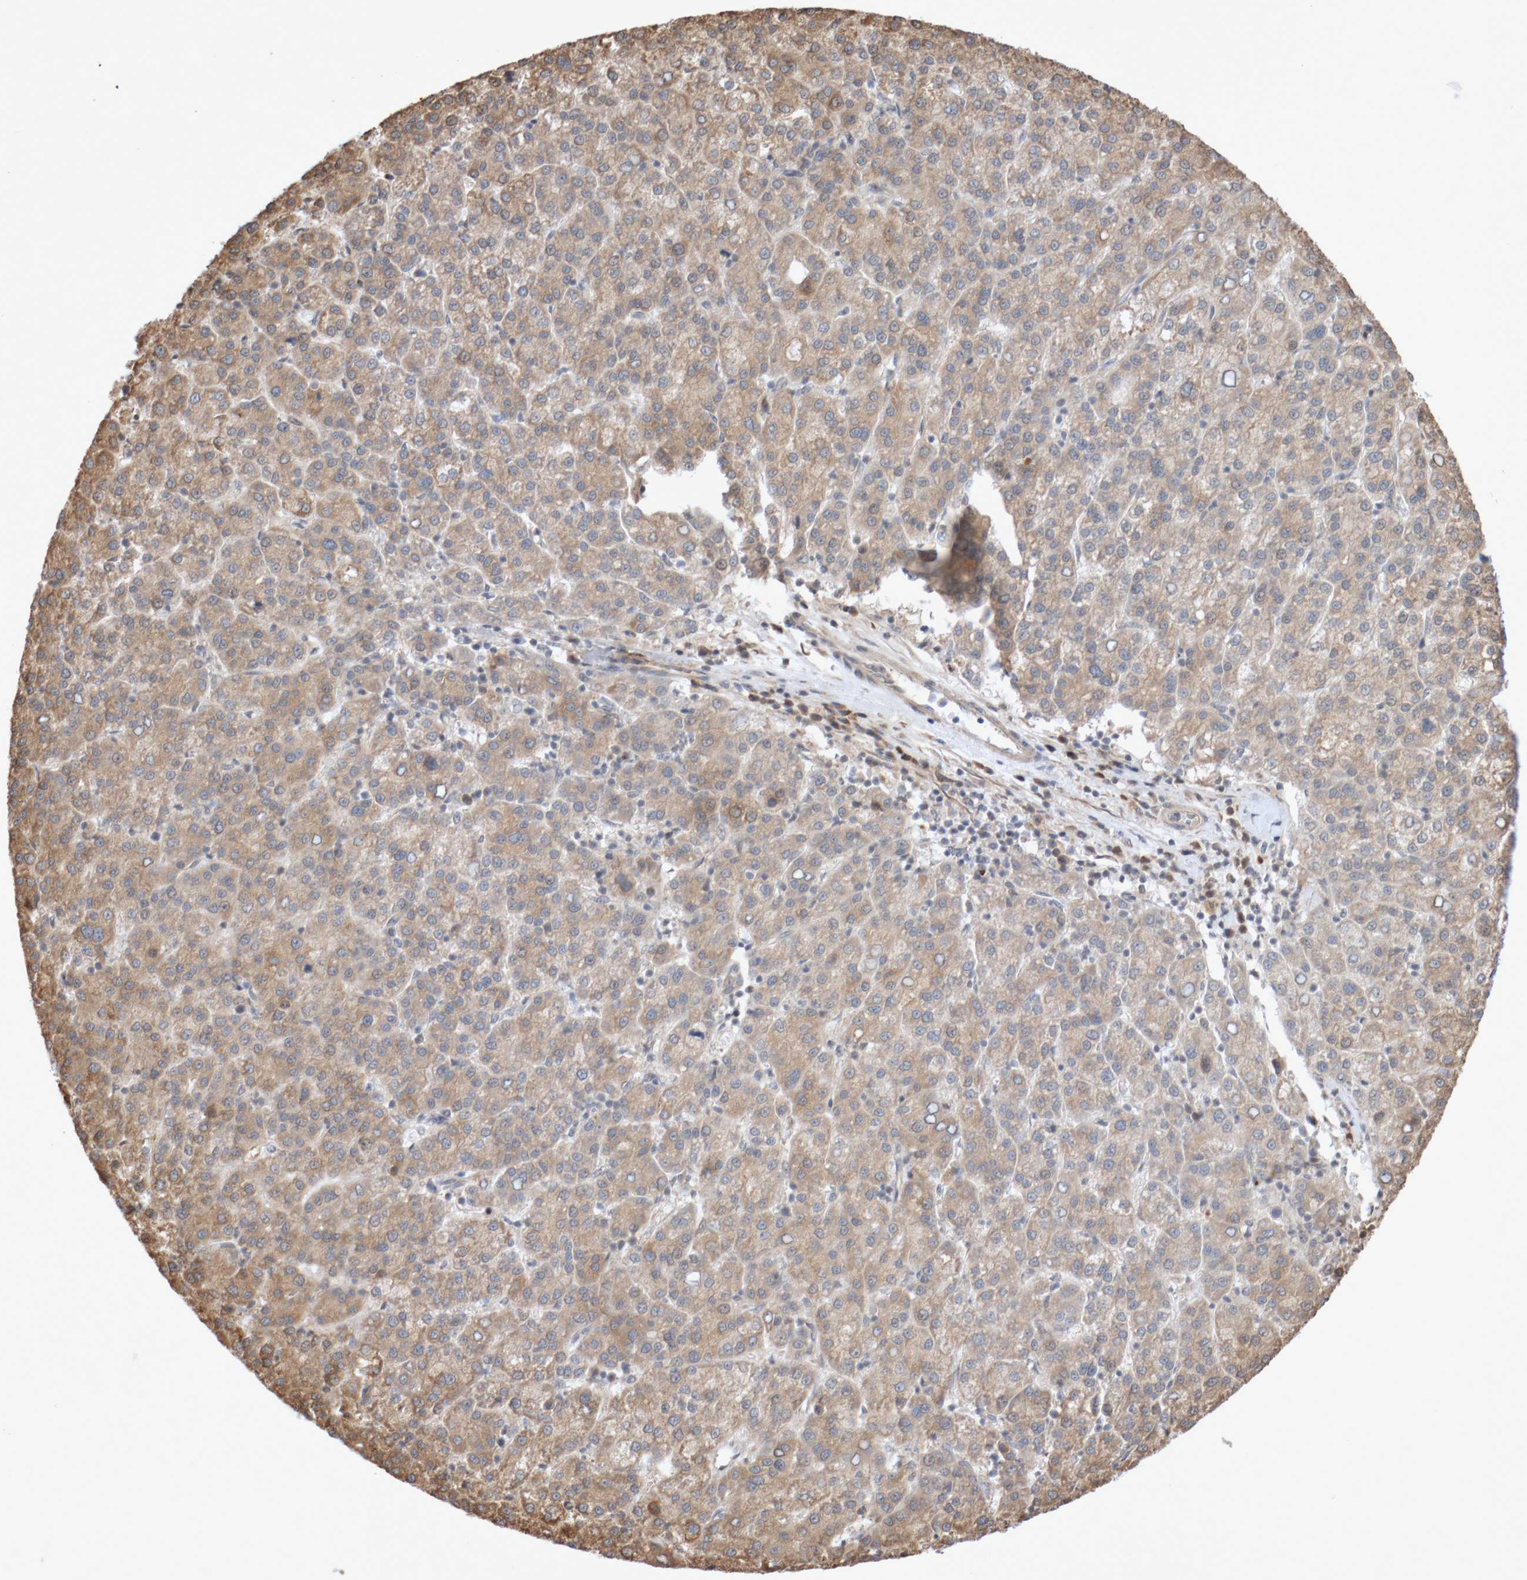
{"staining": {"intensity": "weak", "quantity": ">75%", "location": "cytoplasmic/membranous"}, "tissue": "liver cancer", "cell_type": "Tumor cells", "image_type": "cancer", "snomed": [{"axis": "morphology", "description": "Carcinoma, Hepatocellular, NOS"}, {"axis": "topography", "description": "Liver"}], "caption": "Protein expression analysis of liver cancer (hepatocellular carcinoma) exhibits weak cytoplasmic/membranous staining in approximately >75% of tumor cells.", "gene": "DPH7", "patient": {"sex": "female", "age": 58}}